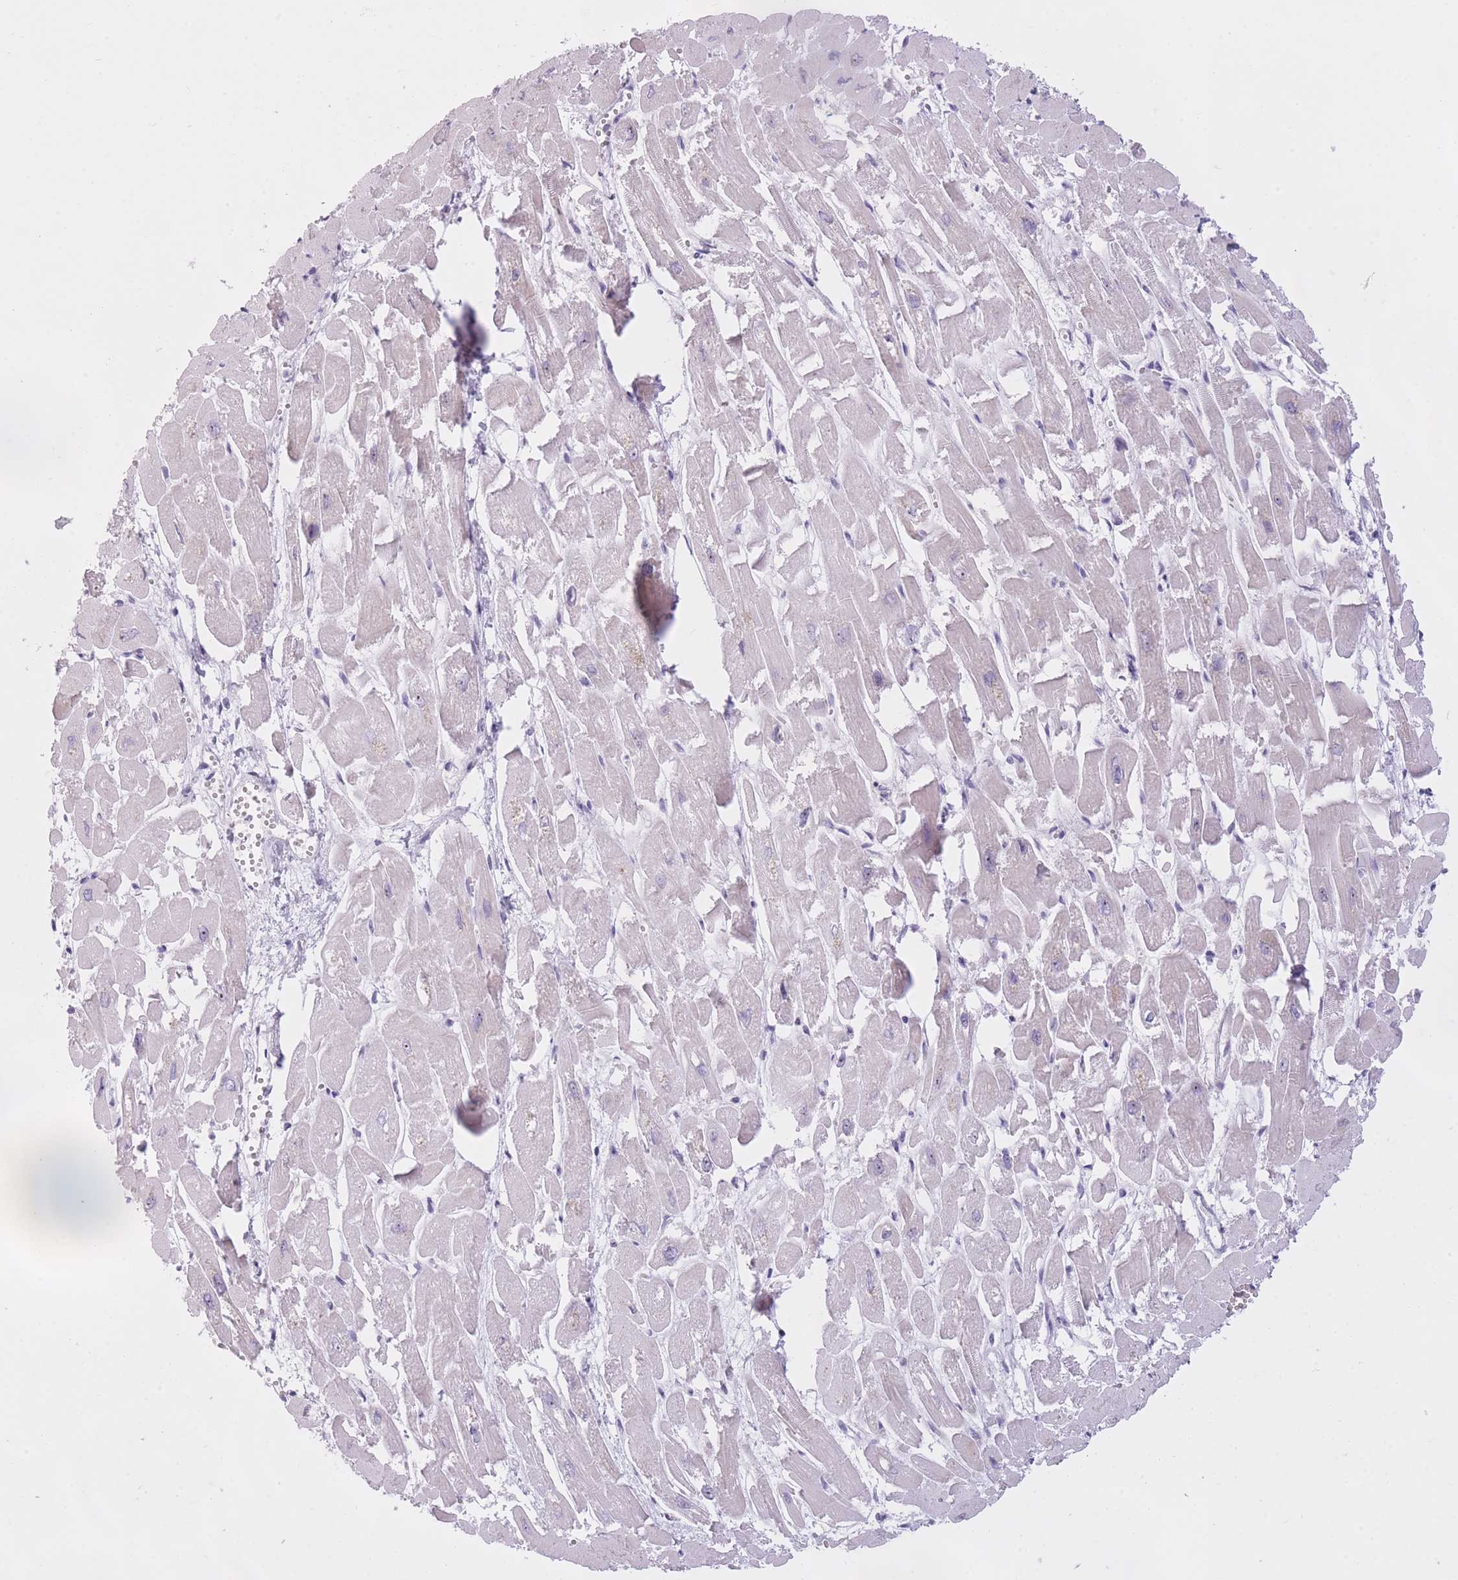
{"staining": {"intensity": "negative", "quantity": "none", "location": "none"}, "tissue": "heart muscle", "cell_type": "Cardiomyocytes", "image_type": "normal", "snomed": [{"axis": "morphology", "description": "Normal tissue, NOS"}, {"axis": "topography", "description": "Heart"}], "caption": "Heart muscle stained for a protein using immunohistochemistry reveals no positivity cardiomyocytes.", "gene": "GOLGA6A", "patient": {"sex": "male", "age": 54}}